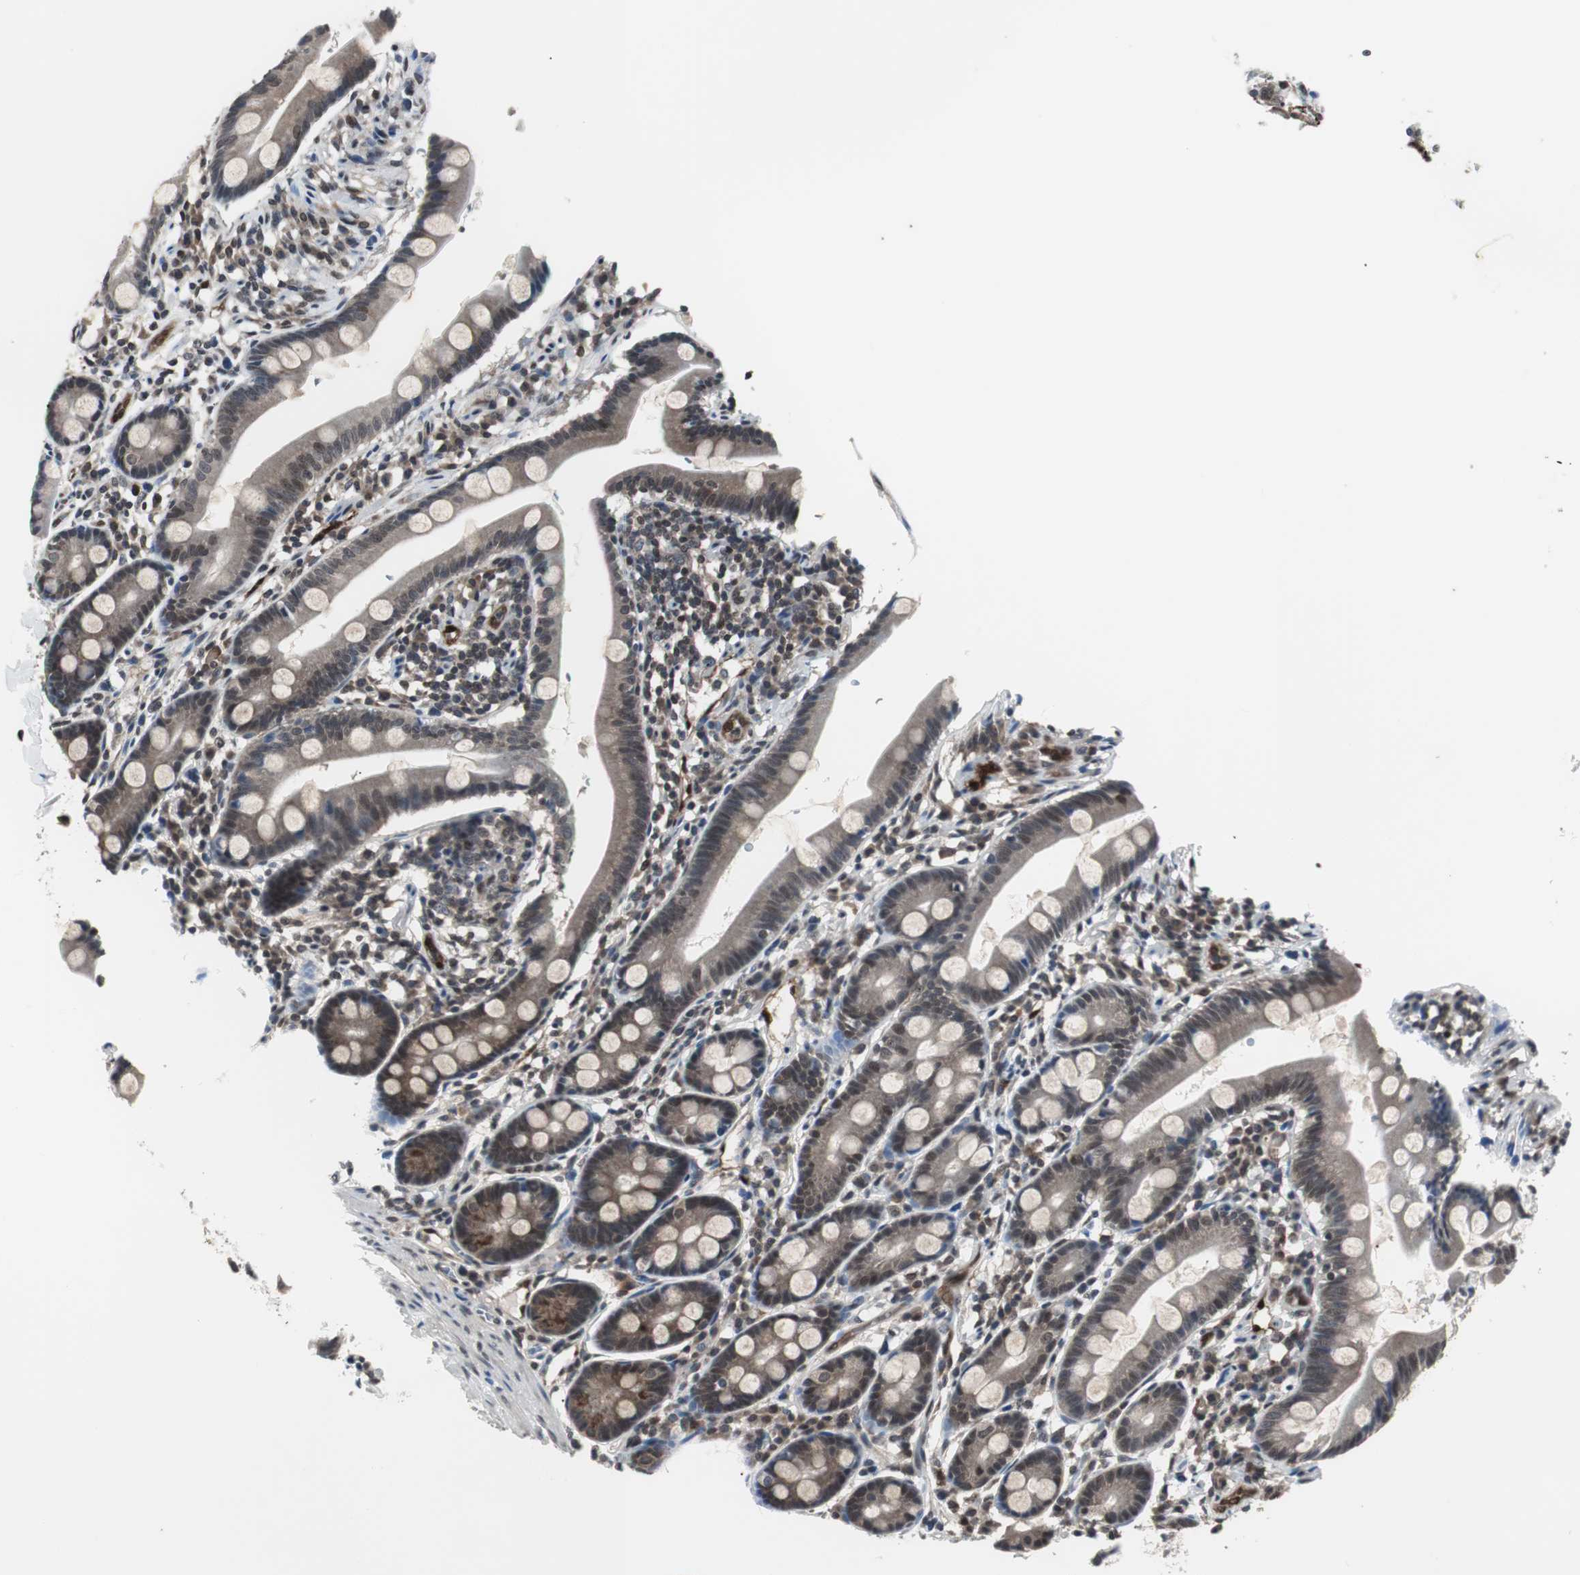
{"staining": {"intensity": "moderate", "quantity": "<25%", "location": "cytoplasmic/membranous"}, "tissue": "duodenum", "cell_type": "Glandular cells", "image_type": "normal", "snomed": [{"axis": "morphology", "description": "Normal tissue, NOS"}, {"axis": "topography", "description": "Duodenum"}], "caption": "Moderate cytoplasmic/membranous positivity for a protein is appreciated in approximately <25% of glandular cells of benign duodenum using immunohistochemistry.", "gene": "SMAD1", "patient": {"sex": "male", "age": 50}}